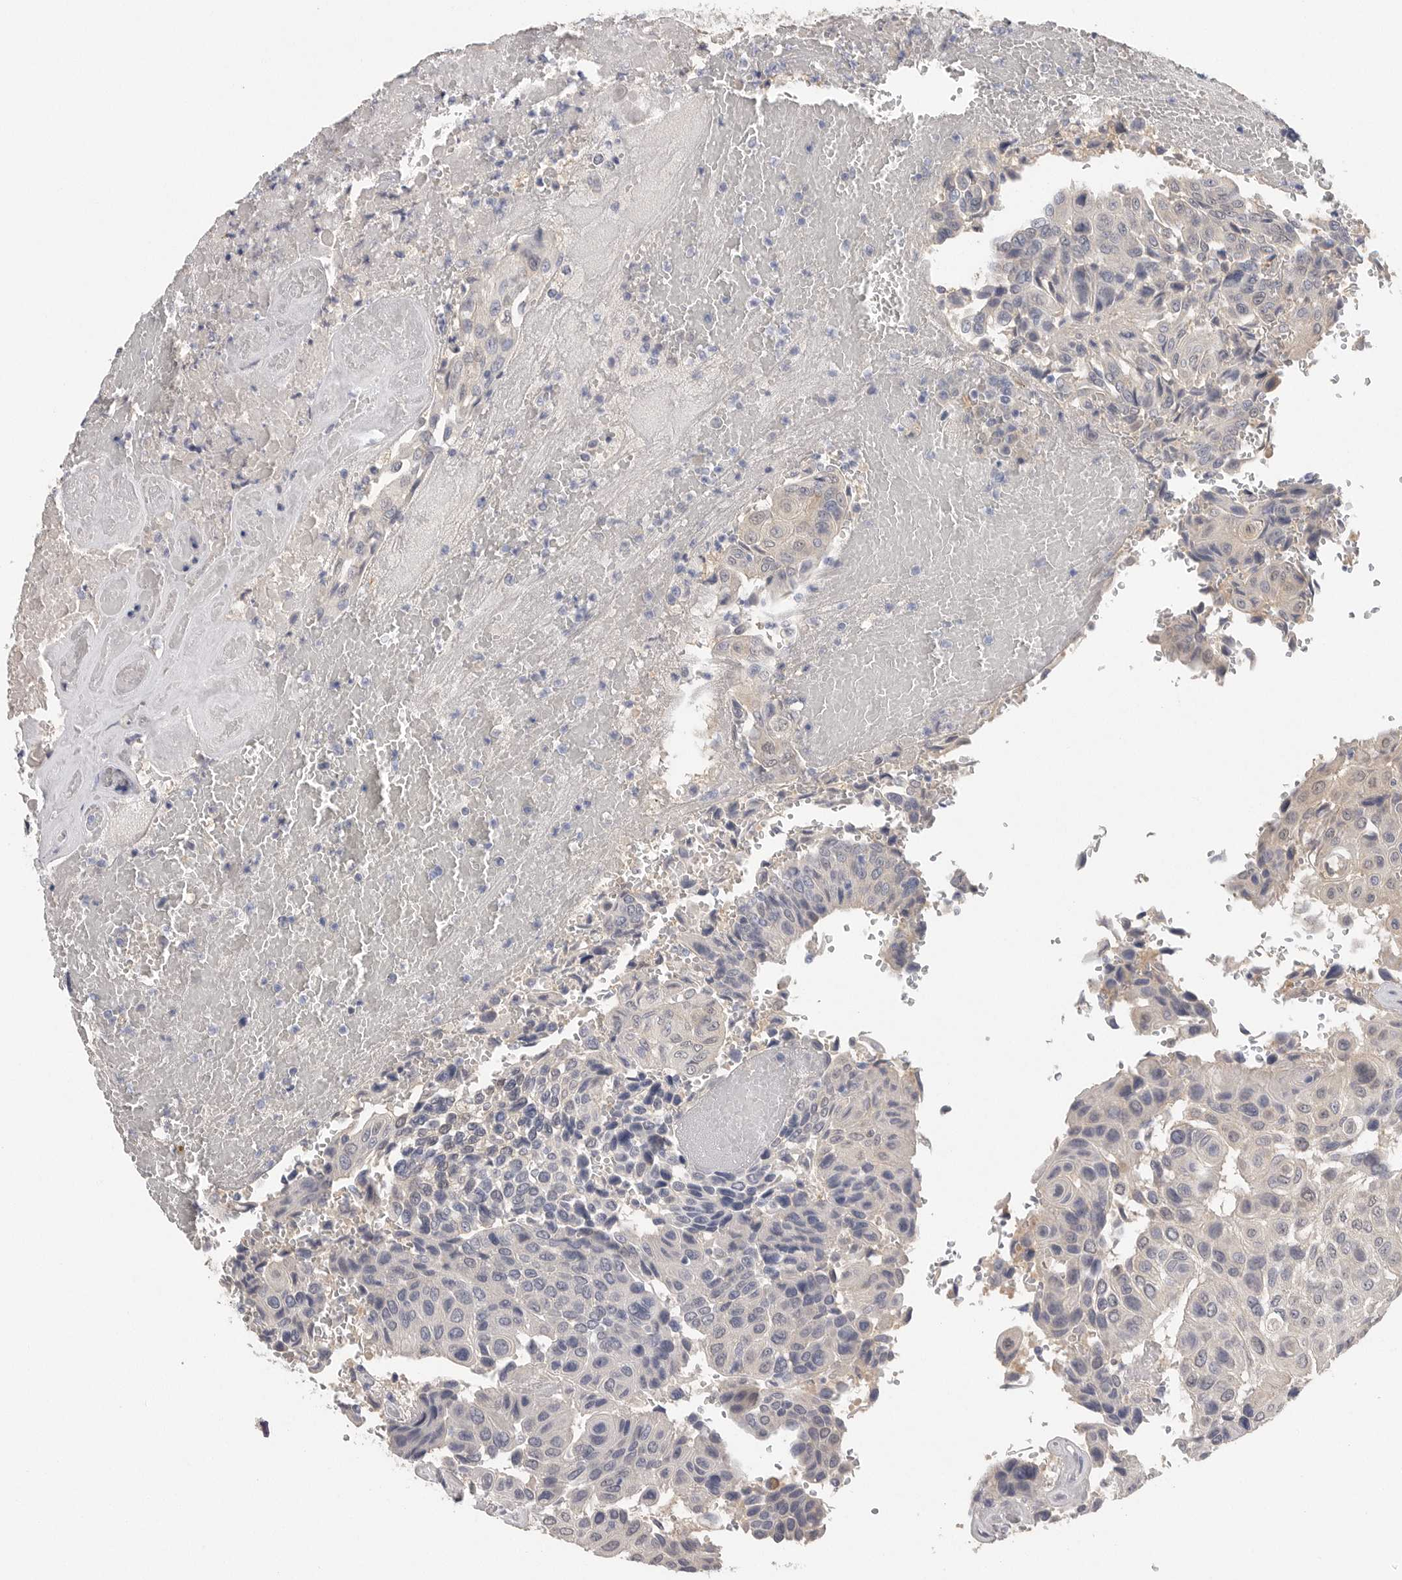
{"staining": {"intensity": "negative", "quantity": "none", "location": "none"}, "tissue": "urothelial cancer", "cell_type": "Tumor cells", "image_type": "cancer", "snomed": [{"axis": "morphology", "description": "Urothelial carcinoma, High grade"}, {"axis": "topography", "description": "Urinary bladder"}], "caption": "This is an IHC micrograph of human urothelial carcinoma (high-grade). There is no expression in tumor cells.", "gene": "FABP6", "patient": {"sex": "male", "age": 66}}